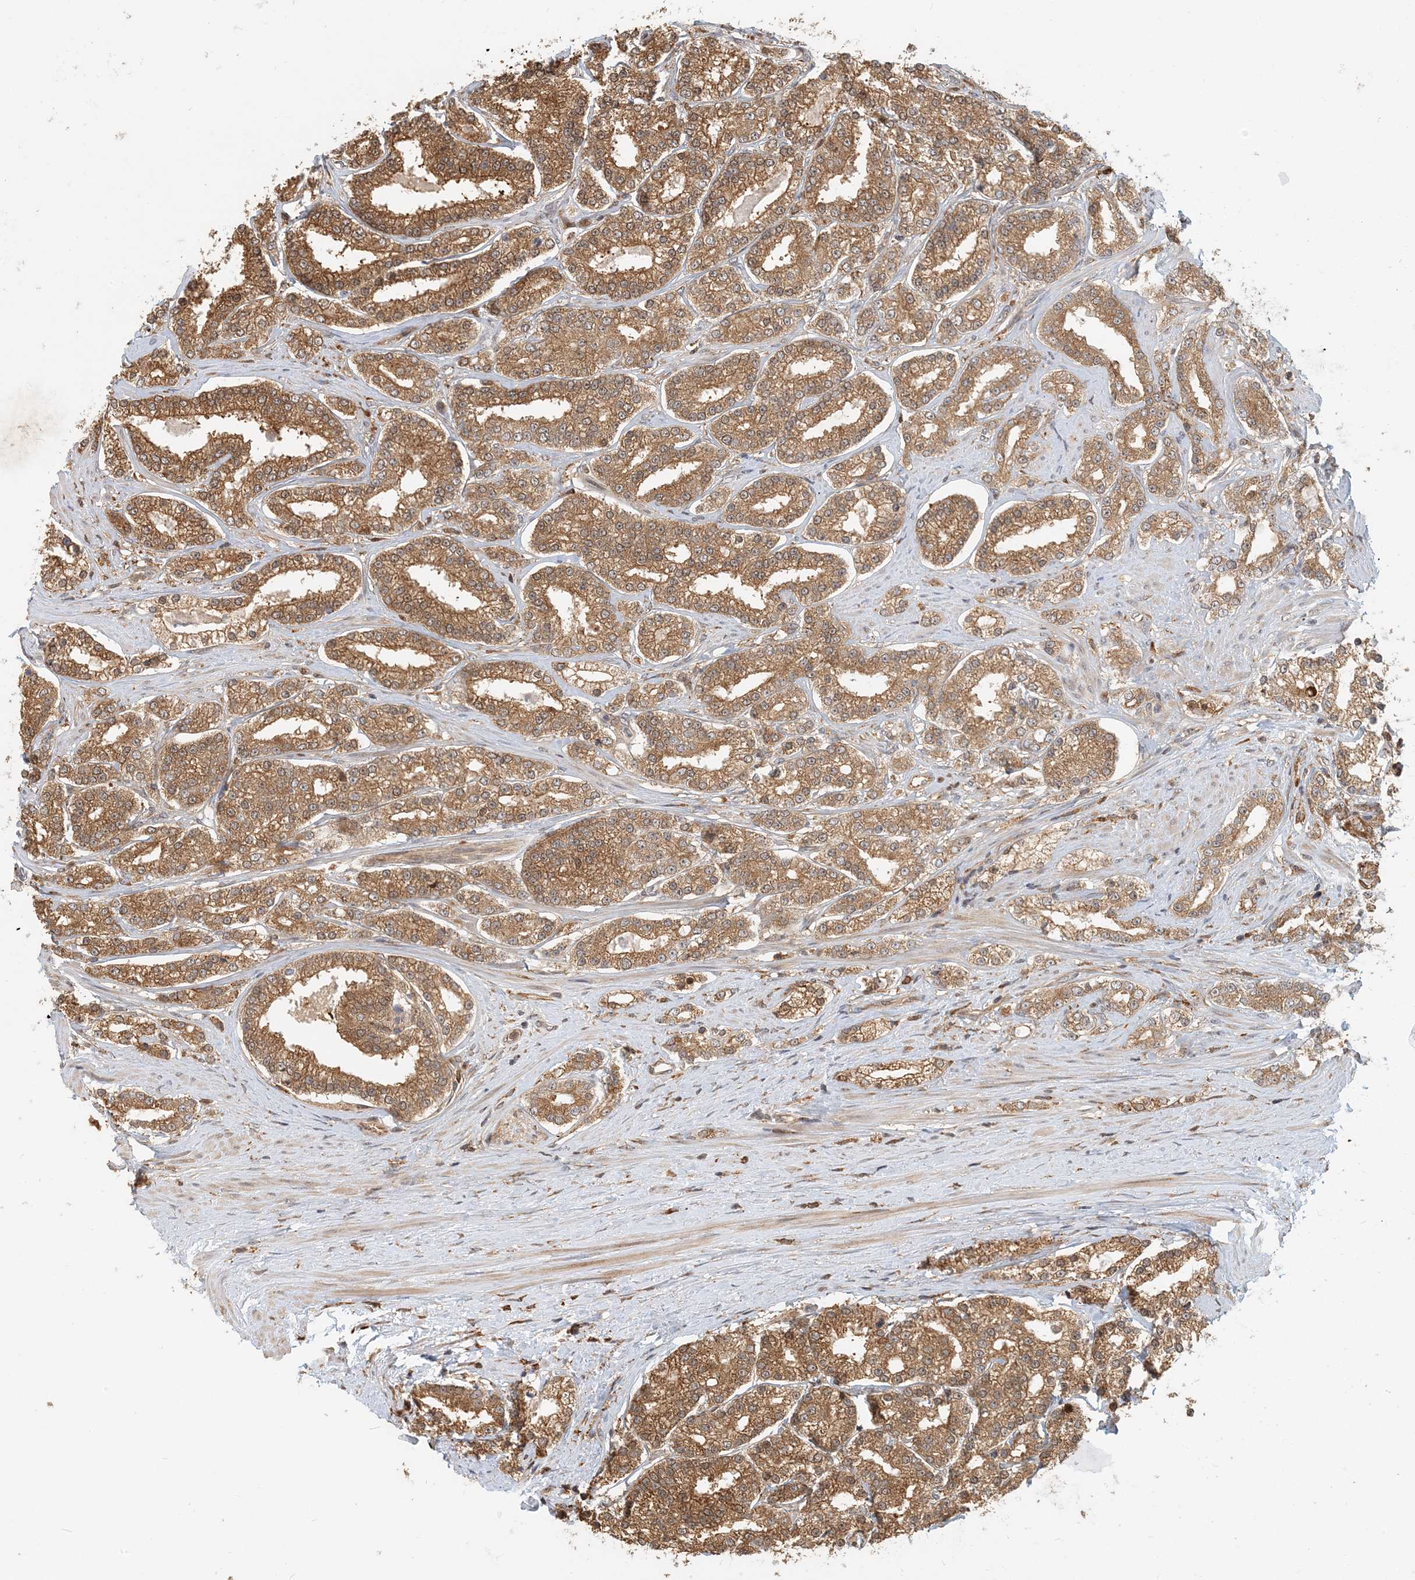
{"staining": {"intensity": "moderate", "quantity": ">75%", "location": "cytoplasmic/membranous"}, "tissue": "prostate cancer", "cell_type": "Tumor cells", "image_type": "cancer", "snomed": [{"axis": "morphology", "description": "Normal tissue, NOS"}, {"axis": "morphology", "description": "Adenocarcinoma, High grade"}, {"axis": "topography", "description": "Prostate"}], "caption": "Immunohistochemistry (IHC) (DAB (3,3'-diaminobenzidine)) staining of high-grade adenocarcinoma (prostate) reveals moderate cytoplasmic/membranous protein positivity in approximately >75% of tumor cells.", "gene": "HNMT", "patient": {"sex": "male", "age": 83}}